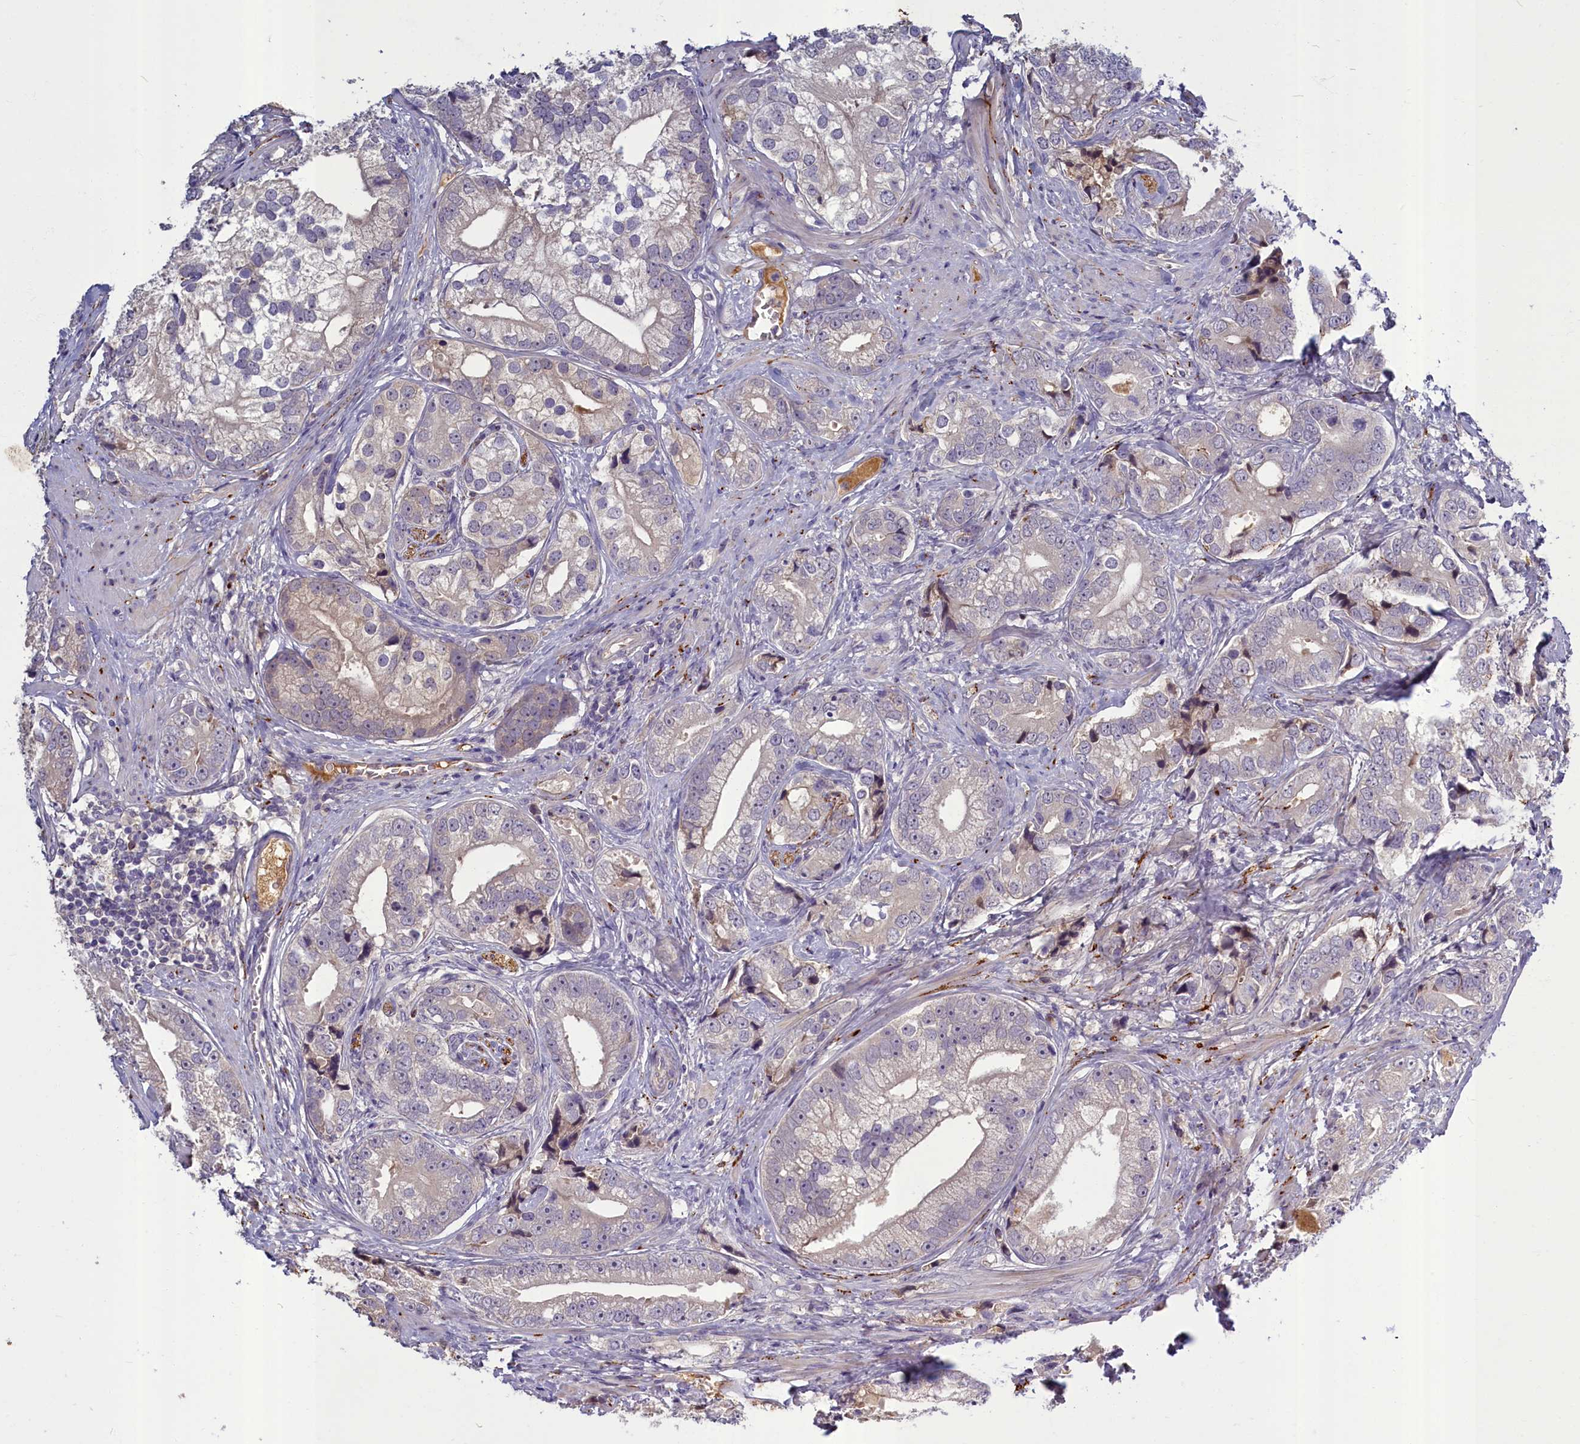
{"staining": {"intensity": "negative", "quantity": "none", "location": "none"}, "tissue": "prostate cancer", "cell_type": "Tumor cells", "image_type": "cancer", "snomed": [{"axis": "morphology", "description": "Adenocarcinoma, High grade"}, {"axis": "topography", "description": "Prostate"}], "caption": "This is a image of IHC staining of prostate adenocarcinoma (high-grade), which shows no positivity in tumor cells. The staining is performed using DAB (3,3'-diaminobenzidine) brown chromogen with nuclei counter-stained in using hematoxylin.", "gene": "SV2C", "patient": {"sex": "male", "age": 75}}